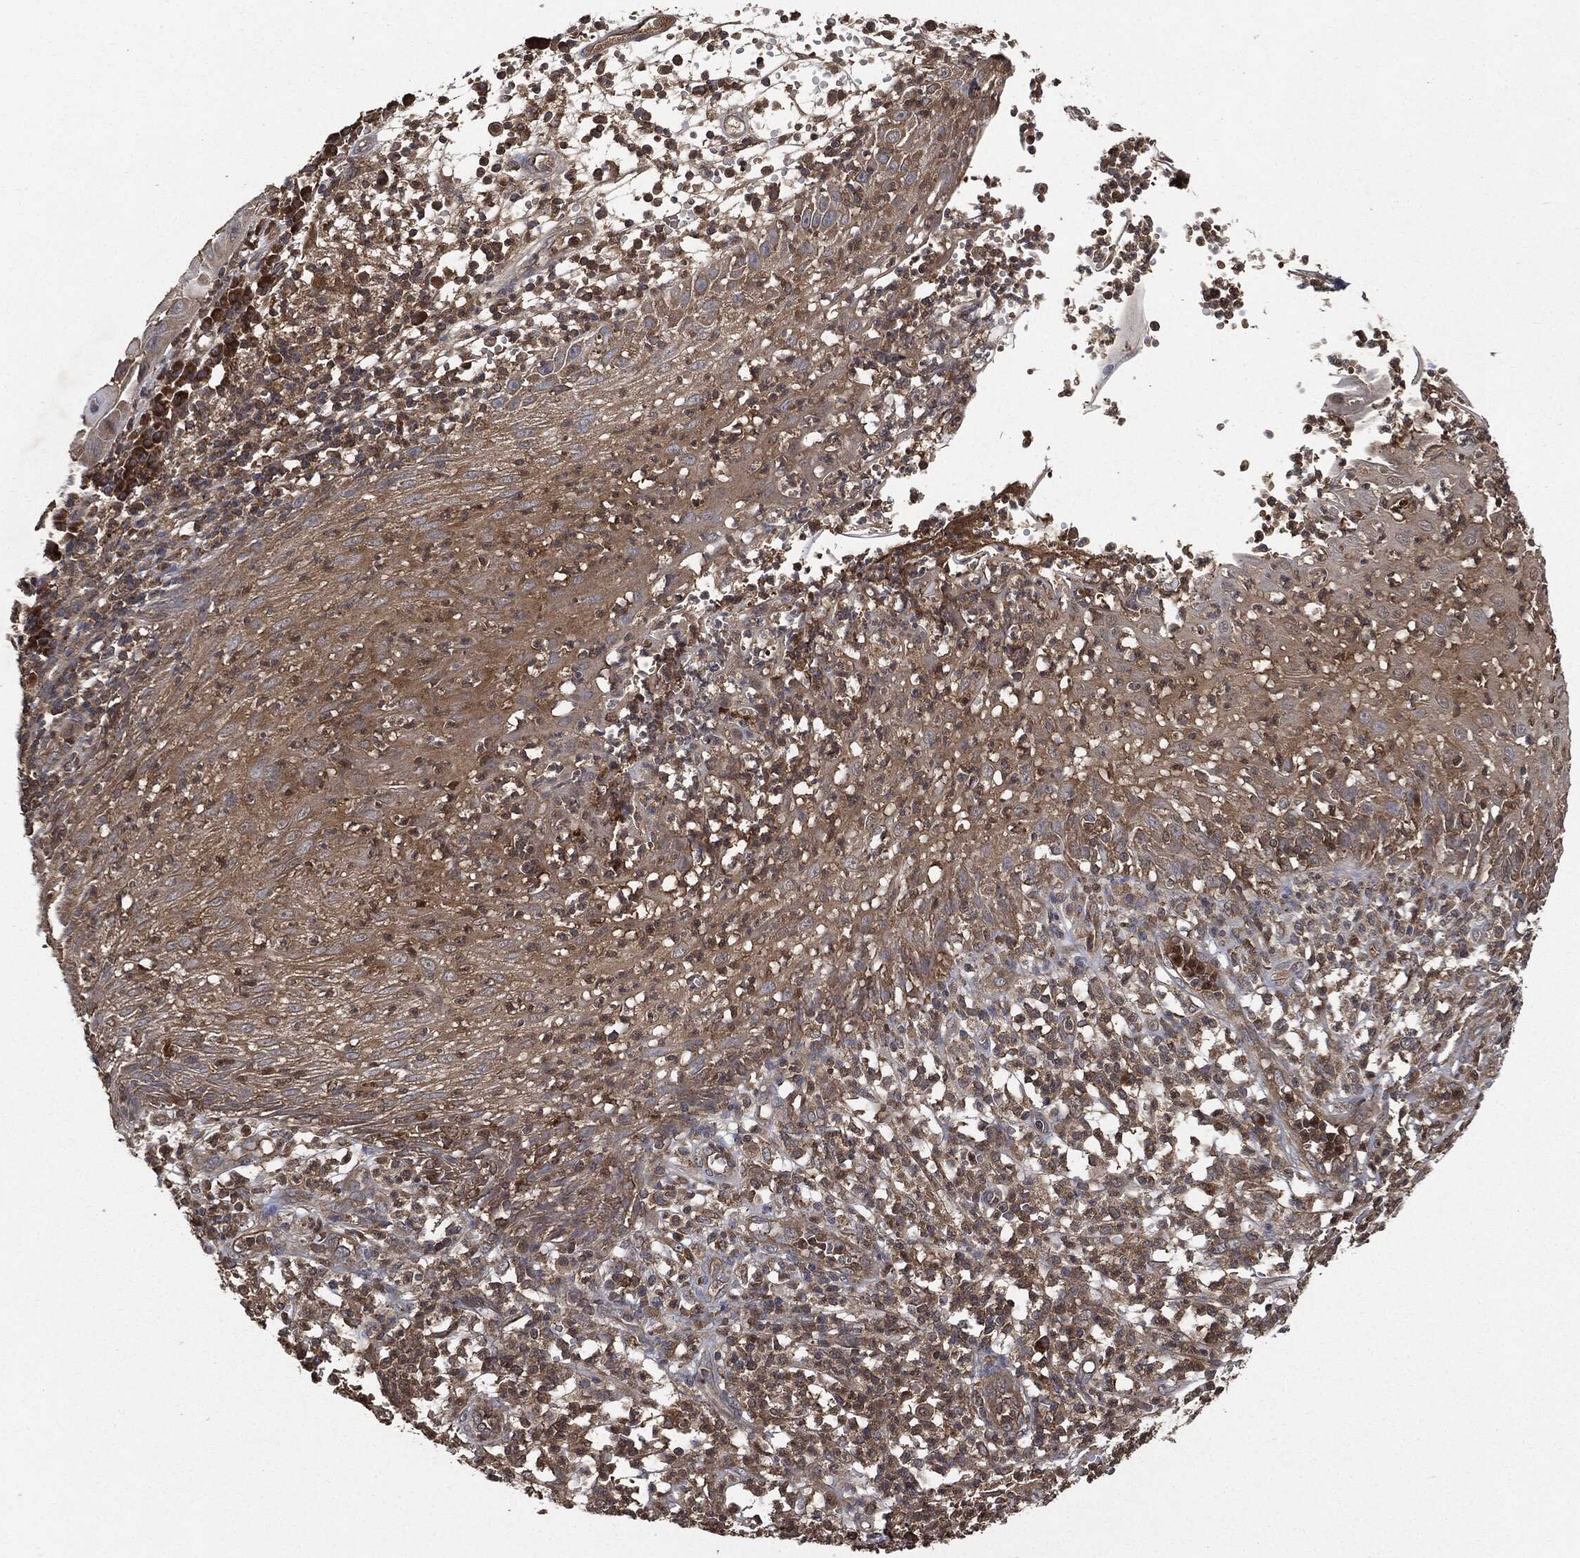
{"staining": {"intensity": "weak", "quantity": "25%-75%", "location": "cytoplasmic/membranous"}, "tissue": "skin cancer", "cell_type": "Tumor cells", "image_type": "cancer", "snomed": [{"axis": "morphology", "description": "Normal tissue, NOS"}, {"axis": "morphology", "description": "Squamous cell carcinoma, NOS"}, {"axis": "topography", "description": "Skin"}], "caption": "About 25%-75% of tumor cells in squamous cell carcinoma (skin) display weak cytoplasmic/membranous protein positivity as visualized by brown immunohistochemical staining.", "gene": "BRAF", "patient": {"sex": "male", "age": 79}}